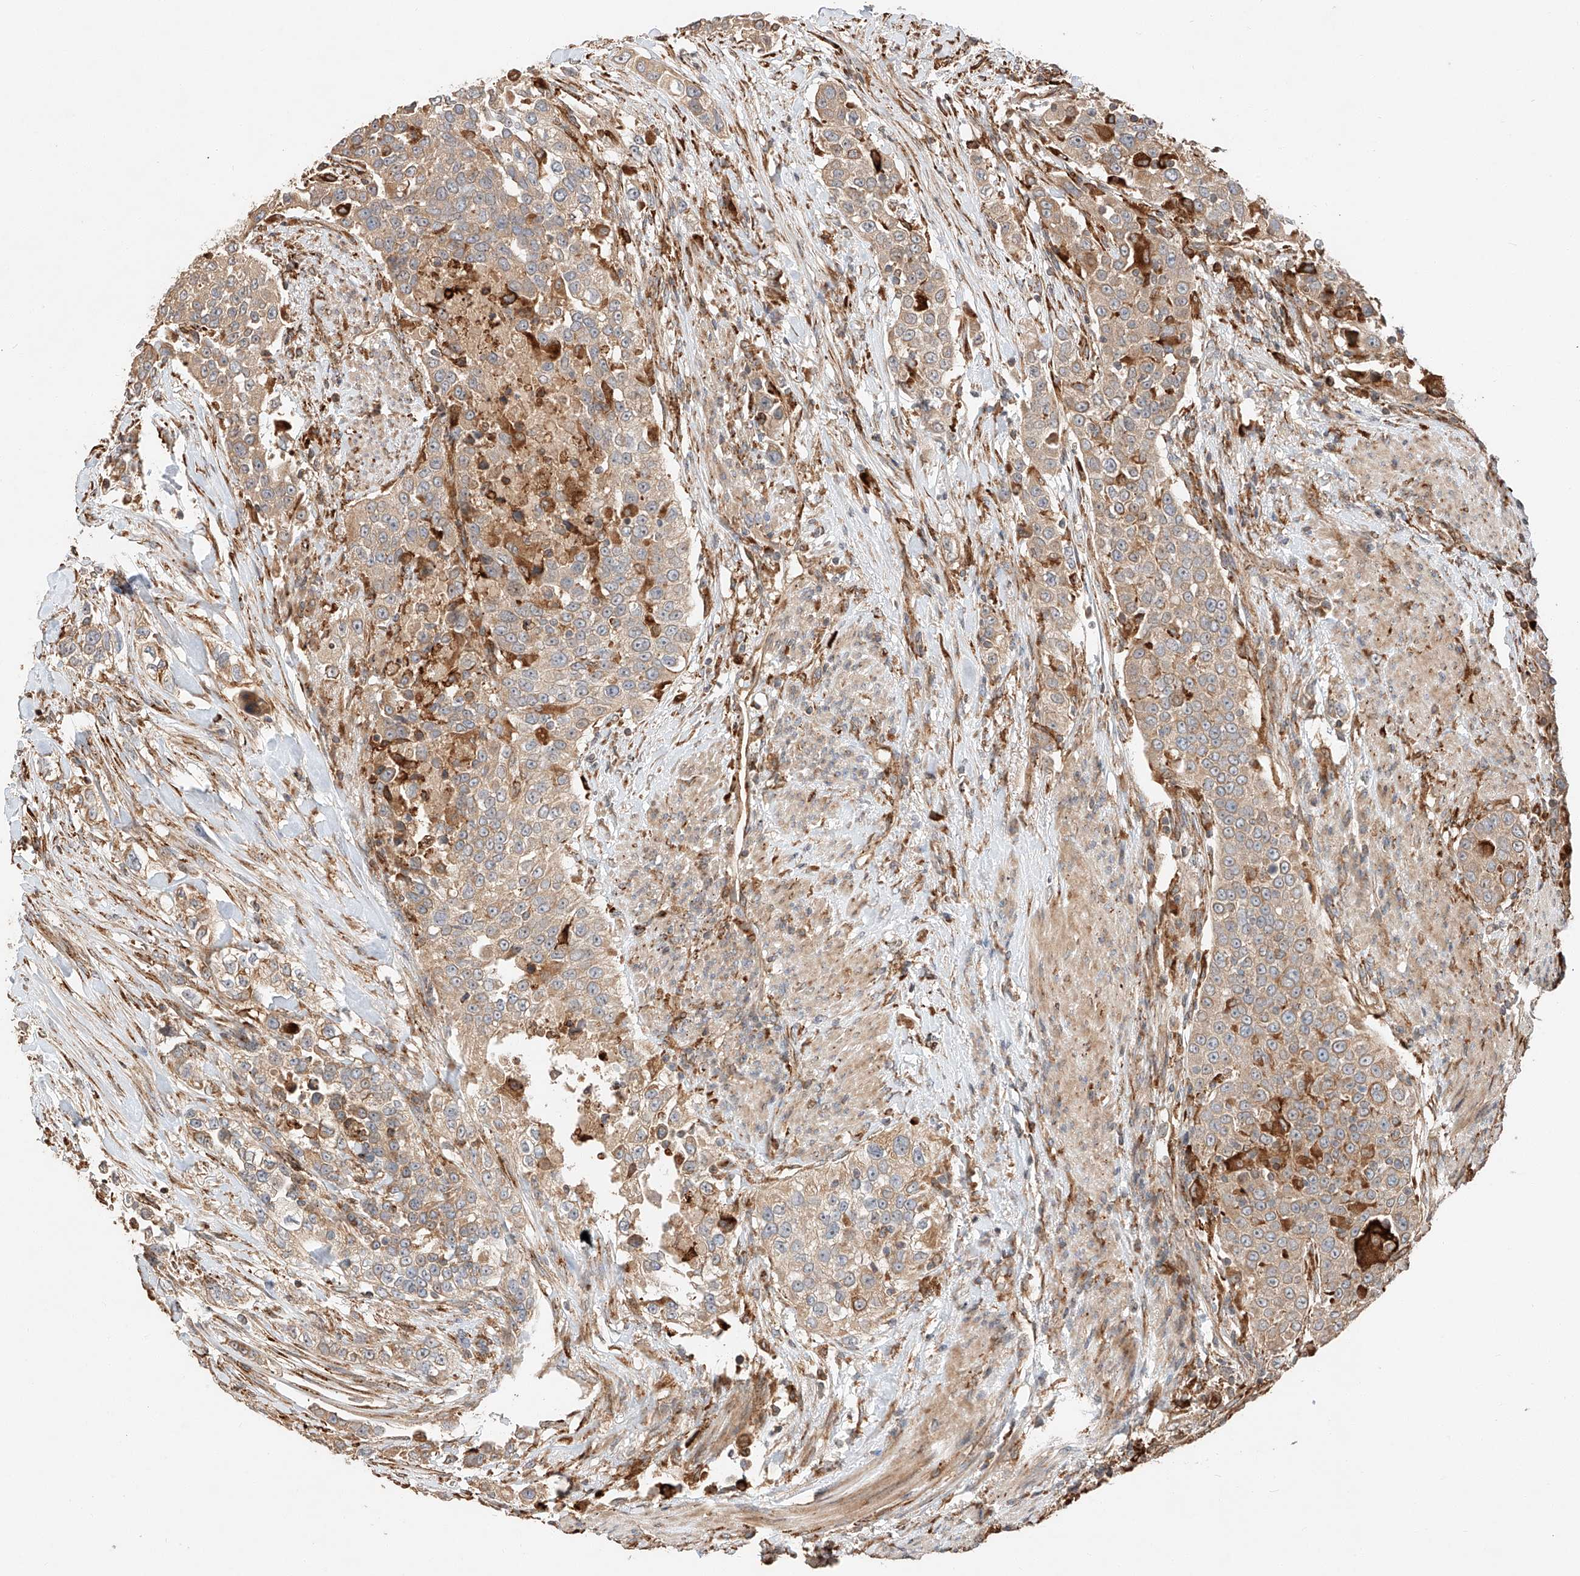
{"staining": {"intensity": "moderate", "quantity": ">75%", "location": "cytoplasmic/membranous"}, "tissue": "urothelial cancer", "cell_type": "Tumor cells", "image_type": "cancer", "snomed": [{"axis": "morphology", "description": "Urothelial carcinoma, High grade"}, {"axis": "topography", "description": "Urinary bladder"}], "caption": "This is a photomicrograph of immunohistochemistry (IHC) staining of urothelial cancer, which shows moderate staining in the cytoplasmic/membranous of tumor cells.", "gene": "ZNF84", "patient": {"sex": "female", "age": 80}}